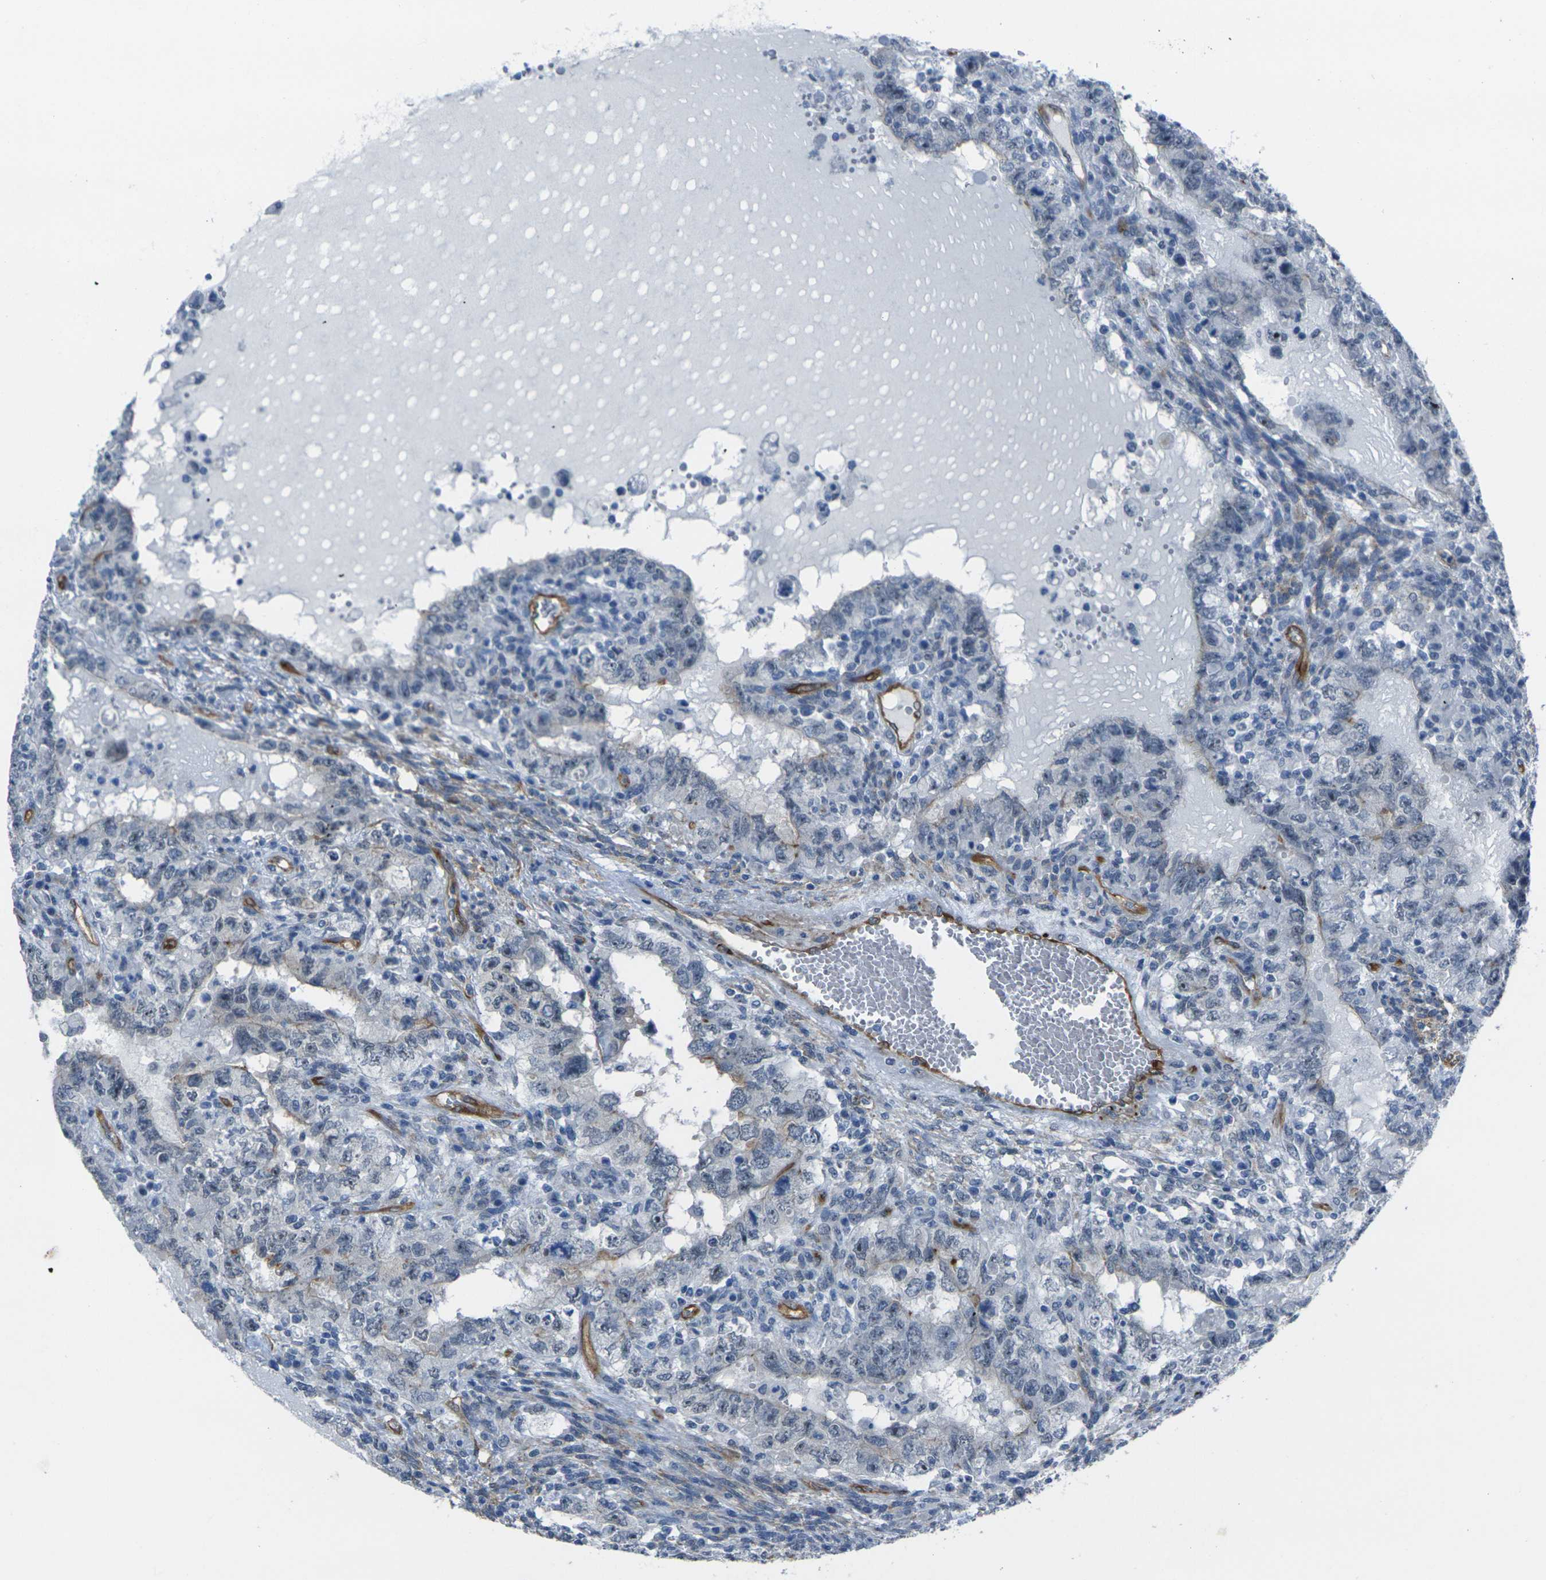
{"staining": {"intensity": "negative", "quantity": "none", "location": "none"}, "tissue": "testis cancer", "cell_type": "Tumor cells", "image_type": "cancer", "snomed": [{"axis": "morphology", "description": "Carcinoma, Embryonal, NOS"}, {"axis": "topography", "description": "Testis"}], "caption": "High magnification brightfield microscopy of testis cancer (embryonal carcinoma) stained with DAB (3,3'-diaminobenzidine) (brown) and counterstained with hematoxylin (blue): tumor cells show no significant positivity.", "gene": "HSPA12B", "patient": {"sex": "male", "age": 26}}